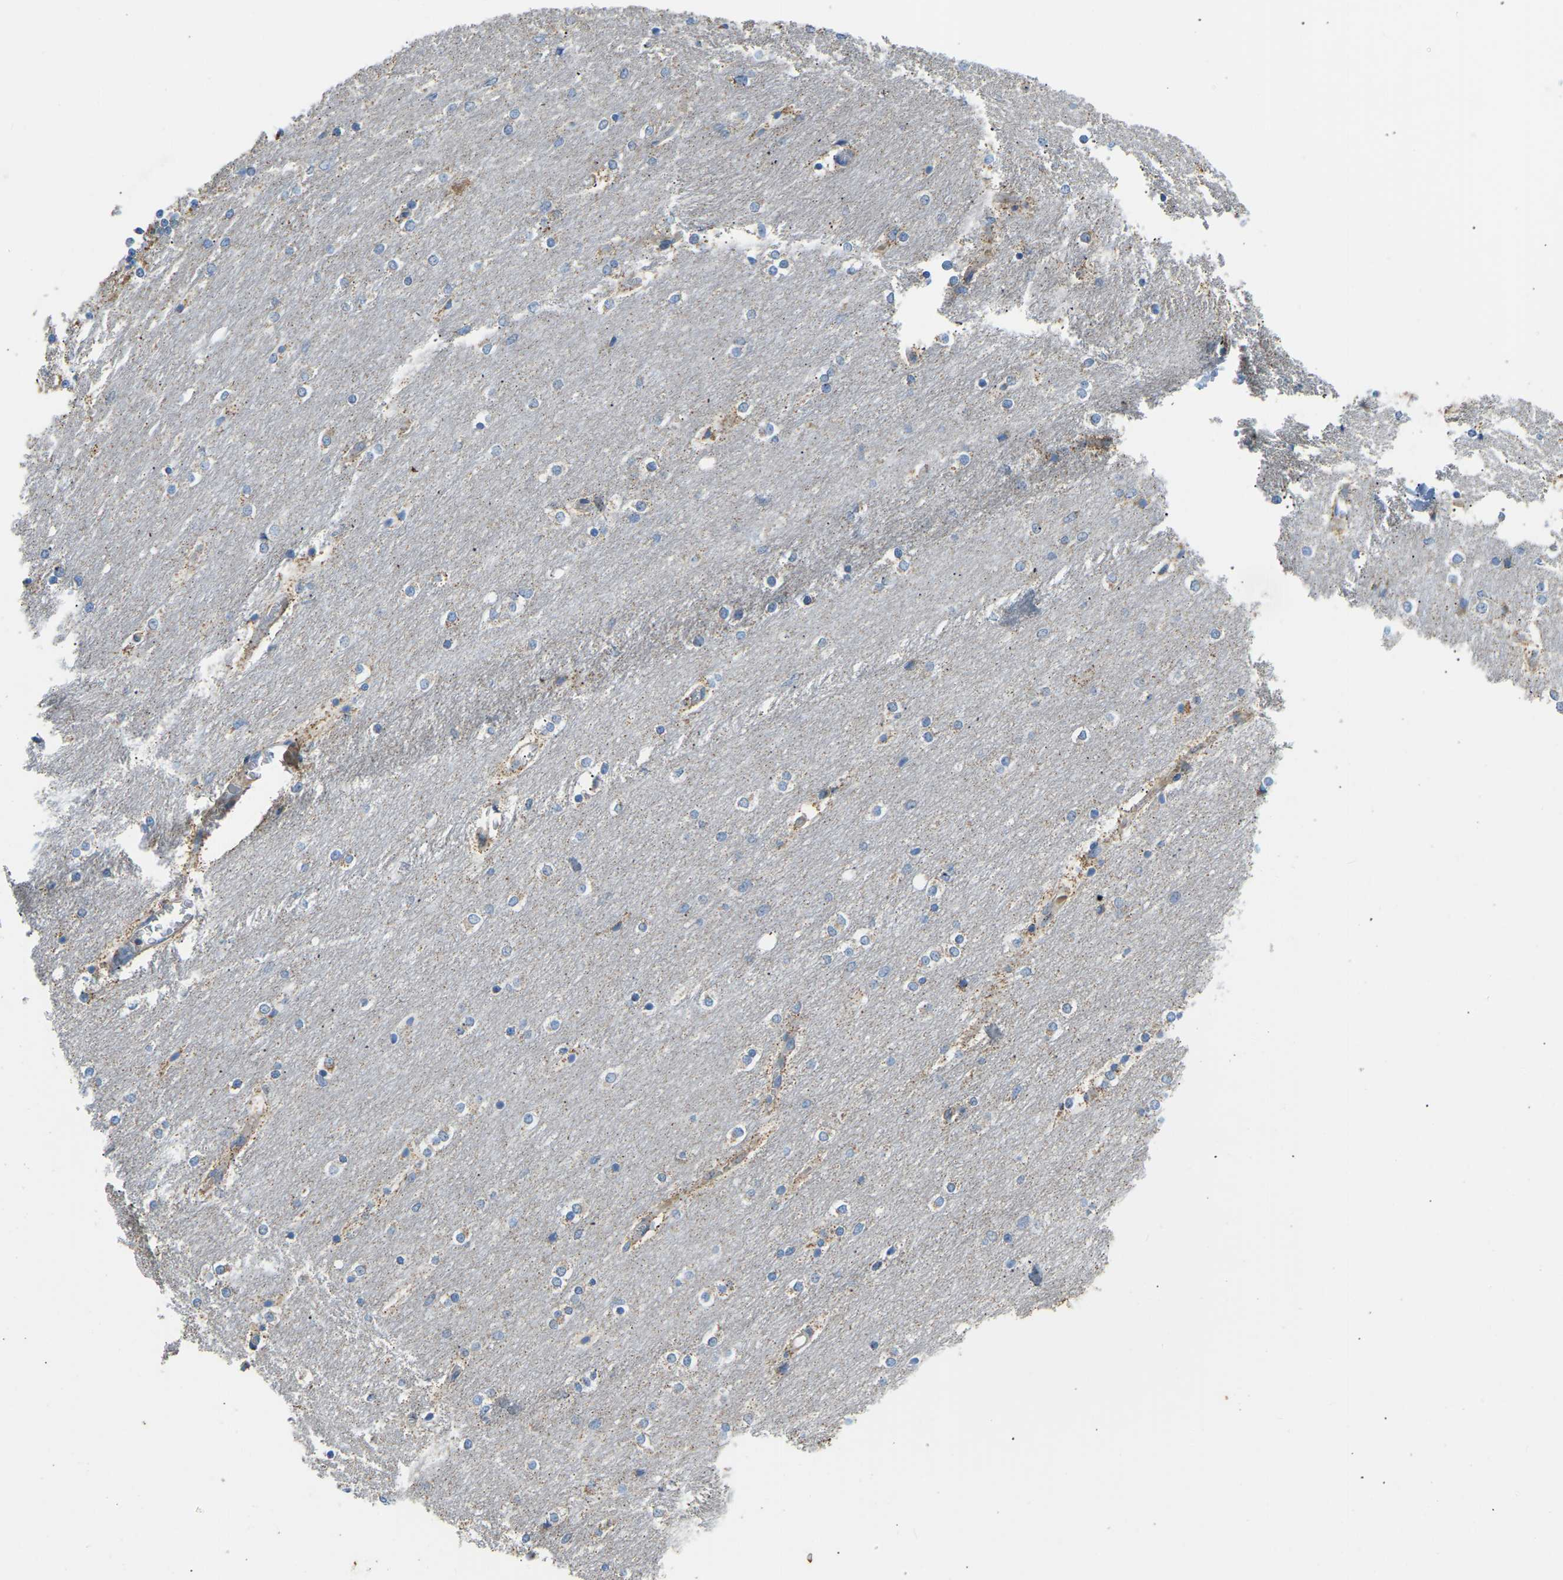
{"staining": {"intensity": "moderate", "quantity": "25%-75%", "location": "cytoplasmic/membranous"}, "tissue": "cerebellum", "cell_type": "Cells in granular layer", "image_type": "normal", "snomed": [{"axis": "morphology", "description": "Normal tissue, NOS"}, {"axis": "topography", "description": "Cerebellum"}], "caption": "Immunohistochemical staining of unremarkable cerebellum demonstrates 25%-75% levels of moderate cytoplasmic/membranous protein staining in about 25%-75% of cells in granular layer. (brown staining indicates protein expression, while blue staining denotes nuclei).", "gene": "ZNF200", "patient": {"sex": "female", "age": 54}}